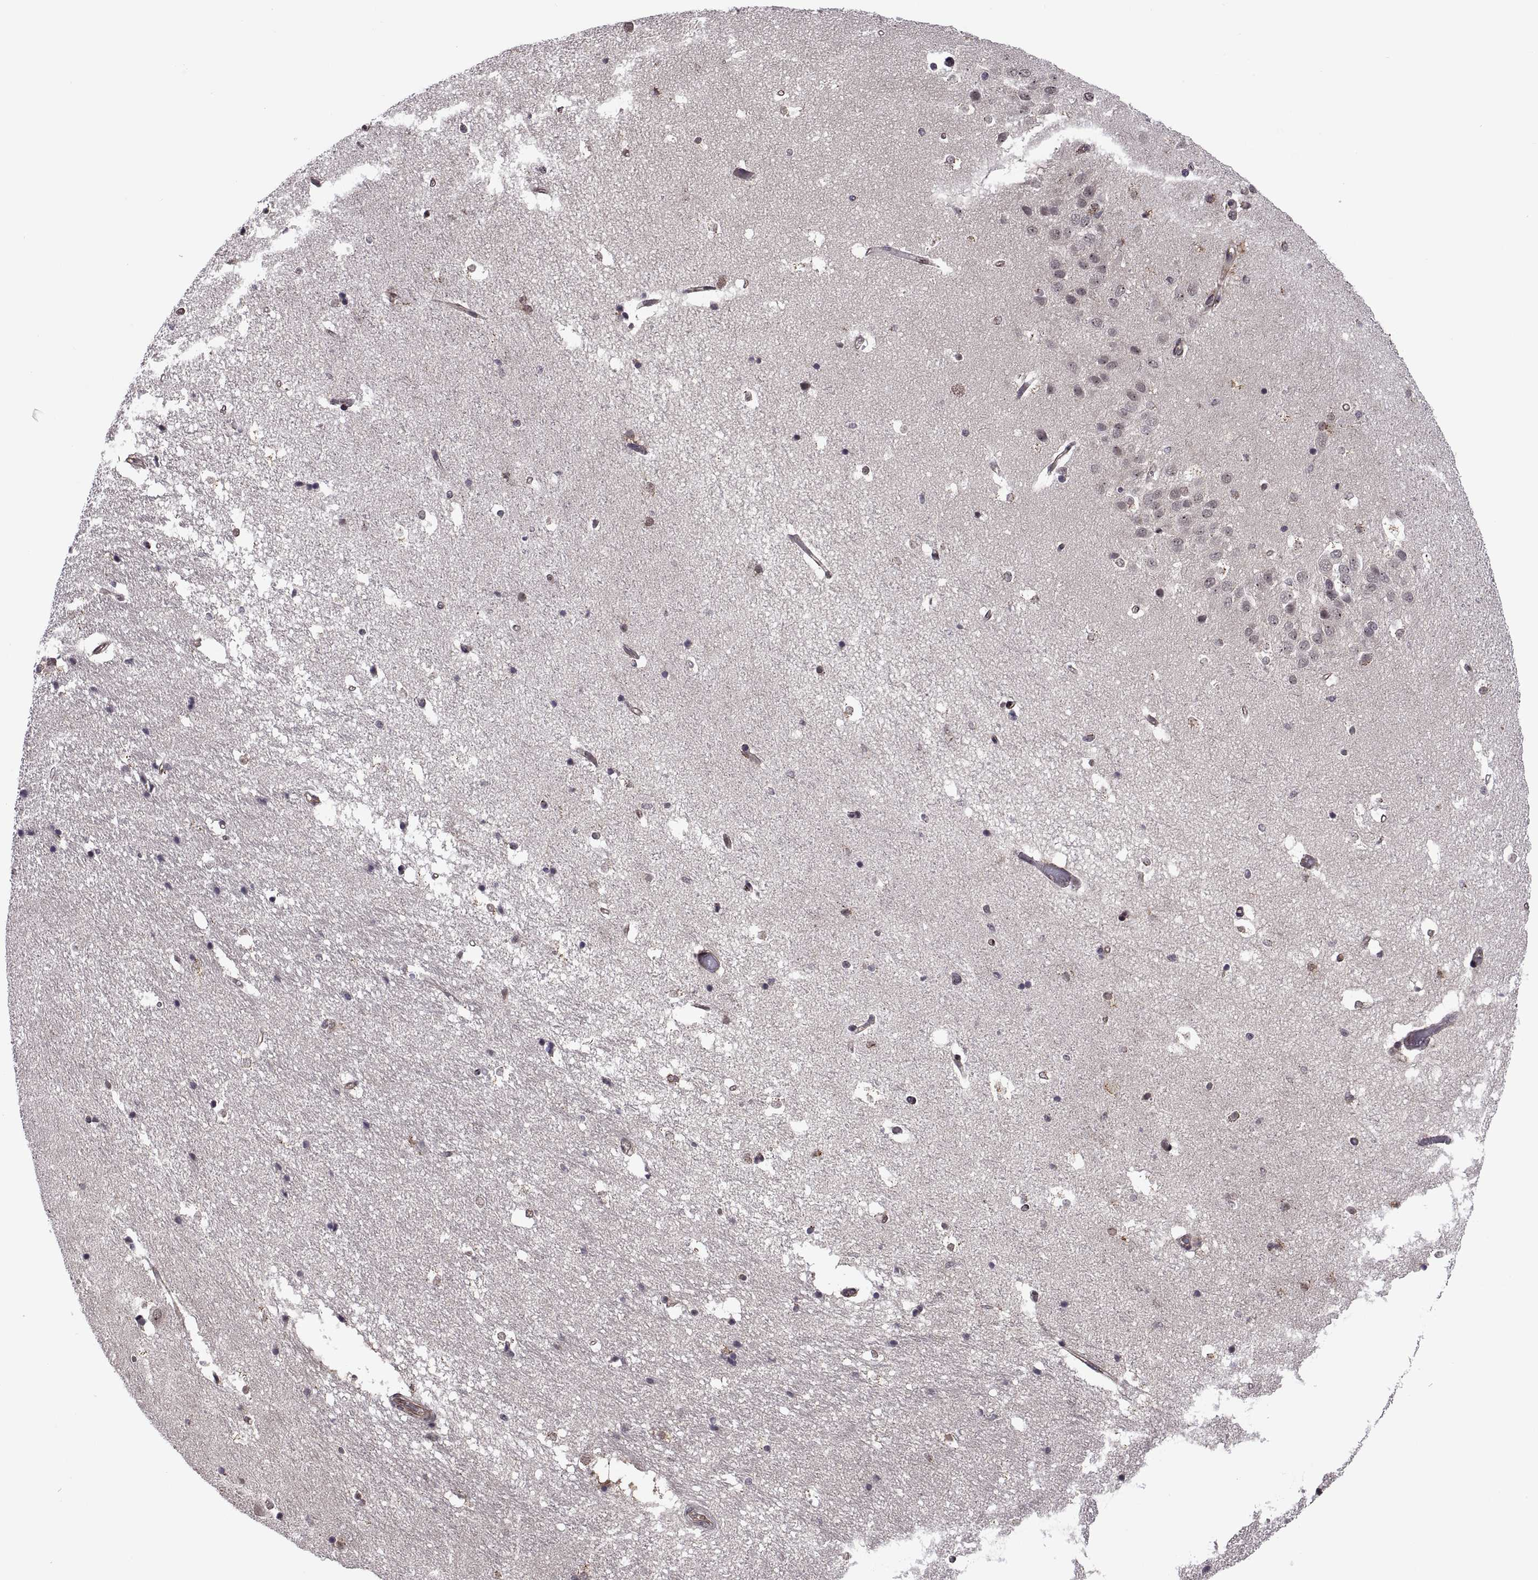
{"staining": {"intensity": "negative", "quantity": "none", "location": "none"}, "tissue": "hippocampus", "cell_type": "Glial cells", "image_type": "normal", "snomed": [{"axis": "morphology", "description": "Normal tissue, NOS"}, {"axis": "topography", "description": "Hippocampus"}], "caption": "Hippocampus stained for a protein using IHC exhibits no staining glial cells.", "gene": "ARRB1", "patient": {"sex": "male", "age": 44}}